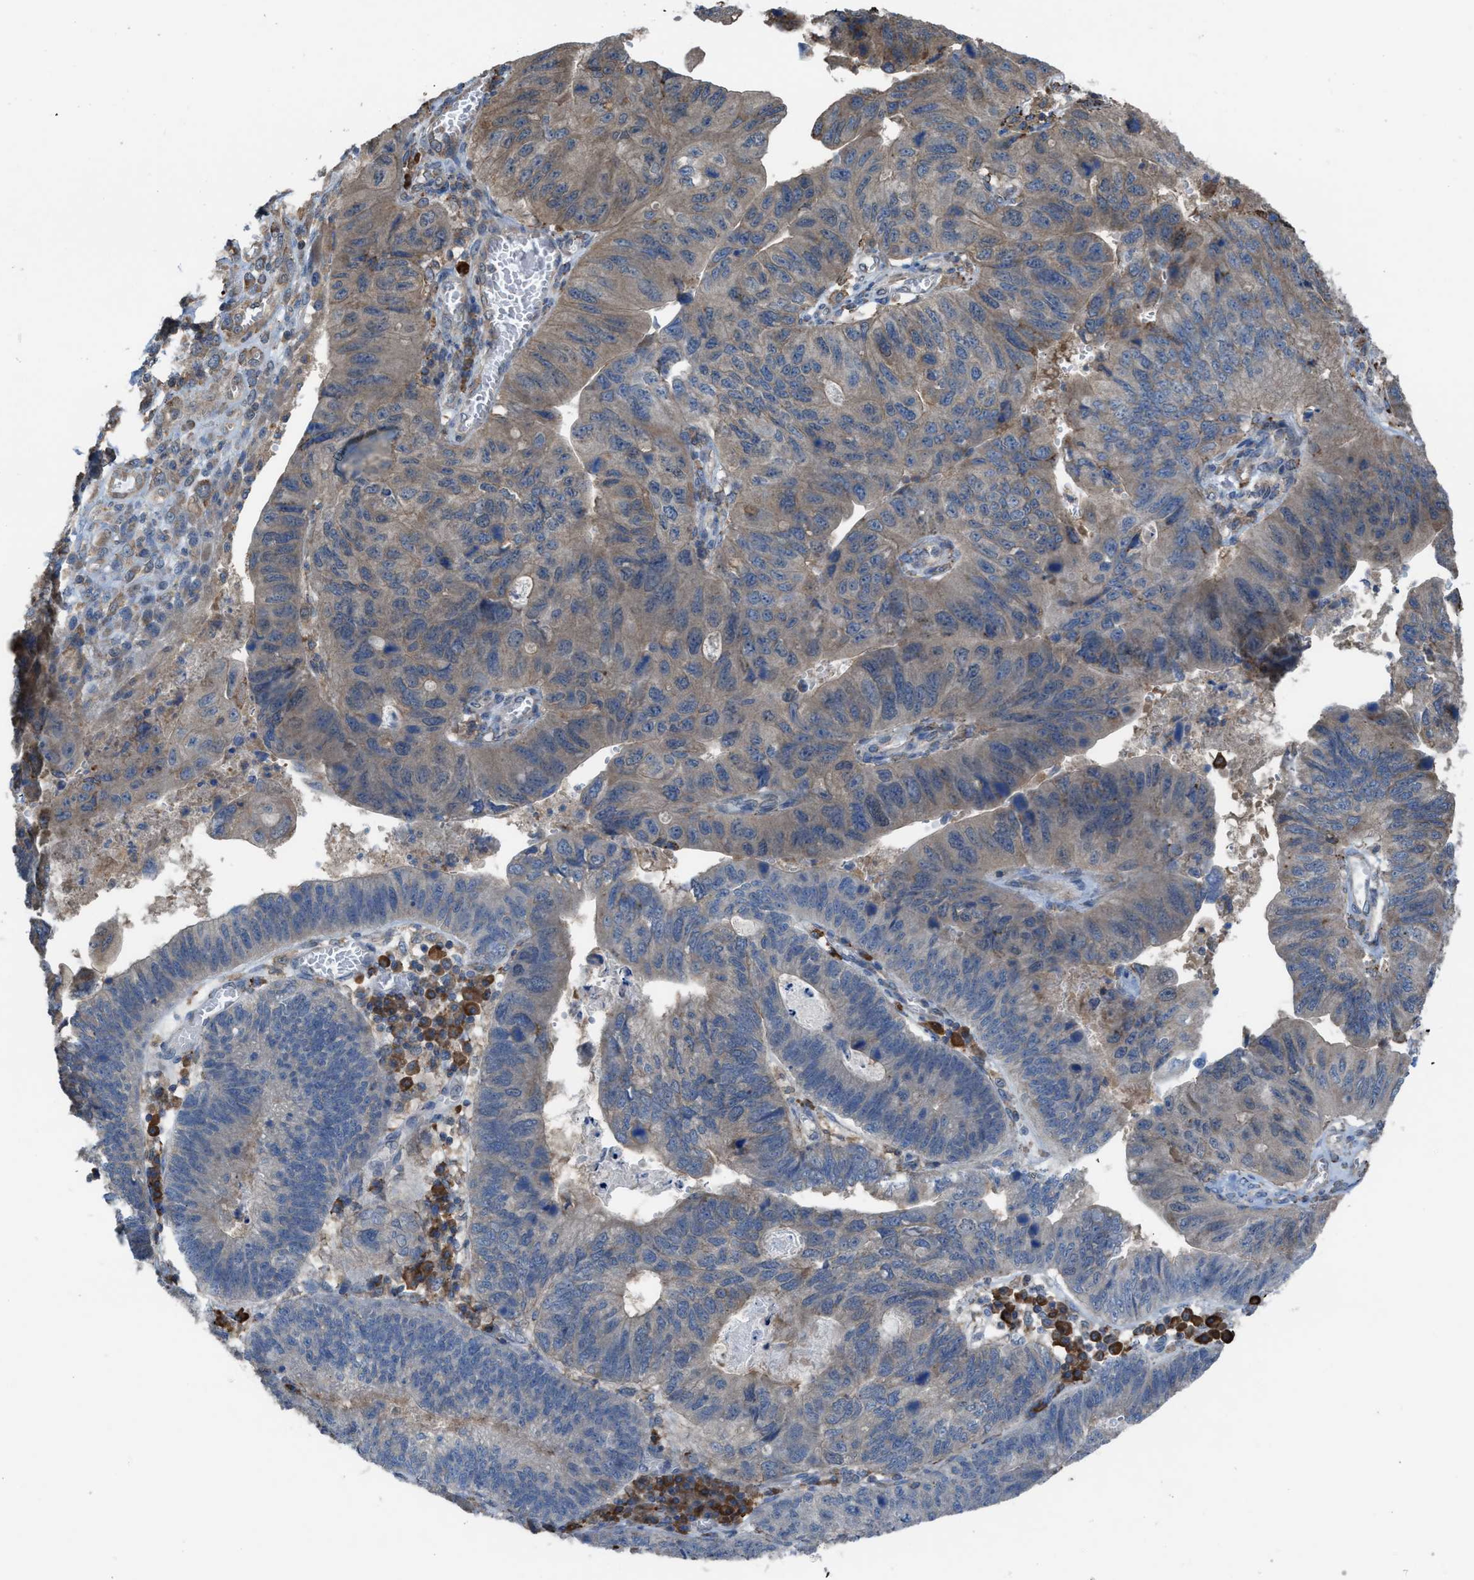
{"staining": {"intensity": "moderate", "quantity": "25%-75%", "location": "cytoplasmic/membranous"}, "tissue": "stomach cancer", "cell_type": "Tumor cells", "image_type": "cancer", "snomed": [{"axis": "morphology", "description": "Adenocarcinoma, NOS"}, {"axis": "topography", "description": "Stomach"}], "caption": "IHC photomicrograph of human stomach adenocarcinoma stained for a protein (brown), which reveals medium levels of moderate cytoplasmic/membranous expression in approximately 25%-75% of tumor cells.", "gene": "PLAA", "patient": {"sex": "male", "age": 59}}